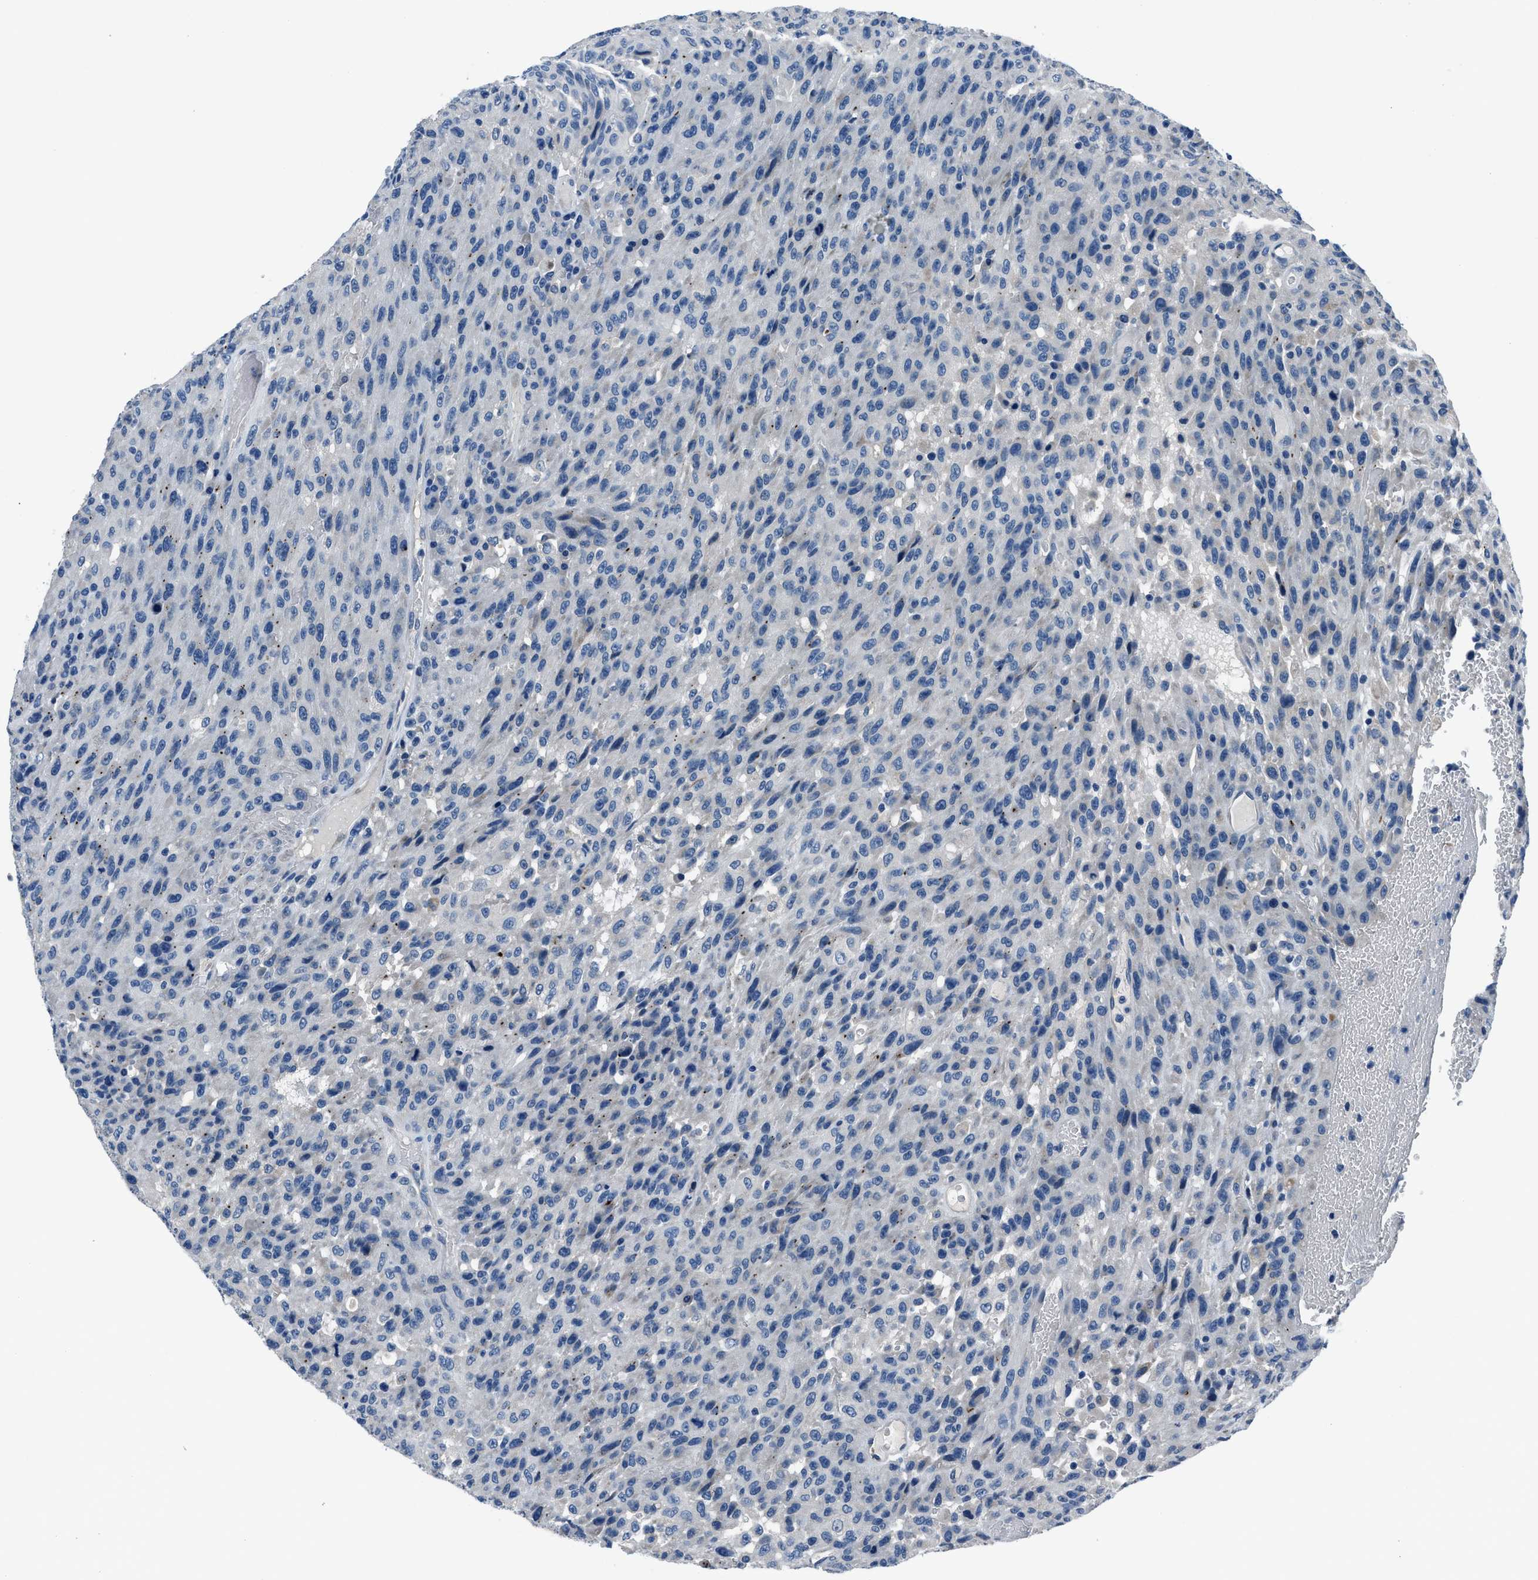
{"staining": {"intensity": "negative", "quantity": "none", "location": "none"}, "tissue": "urothelial cancer", "cell_type": "Tumor cells", "image_type": "cancer", "snomed": [{"axis": "morphology", "description": "Urothelial carcinoma, High grade"}, {"axis": "topography", "description": "Urinary bladder"}], "caption": "Tumor cells show no significant staining in urothelial cancer.", "gene": "GJA3", "patient": {"sex": "male", "age": 66}}